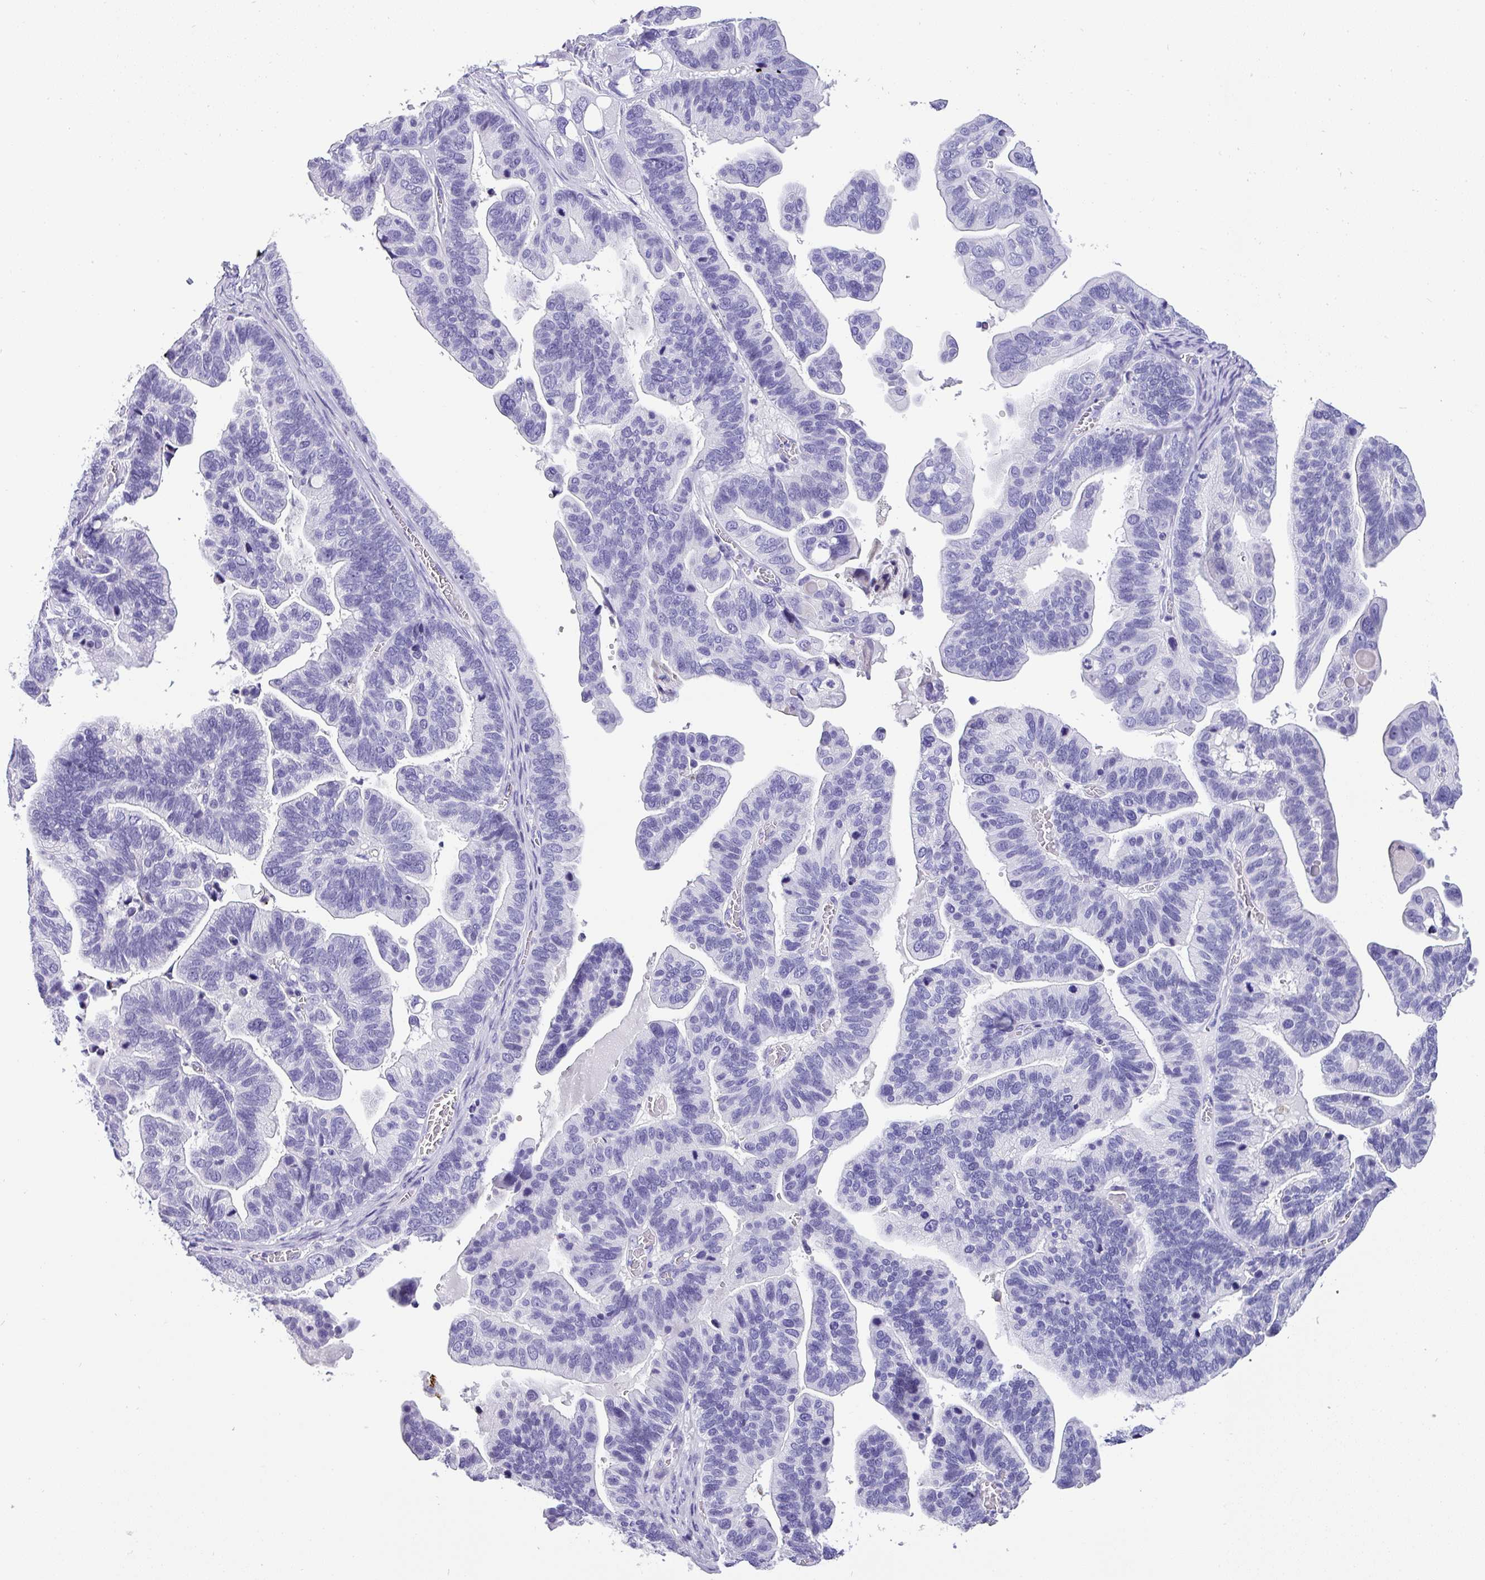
{"staining": {"intensity": "negative", "quantity": "none", "location": "none"}, "tissue": "ovarian cancer", "cell_type": "Tumor cells", "image_type": "cancer", "snomed": [{"axis": "morphology", "description": "Cystadenocarcinoma, serous, NOS"}, {"axis": "topography", "description": "Ovary"}], "caption": "A micrograph of serous cystadenocarcinoma (ovarian) stained for a protein demonstrates no brown staining in tumor cells.", "gene": "MUC21", "patient": {"sex": "female", "age": 56}}